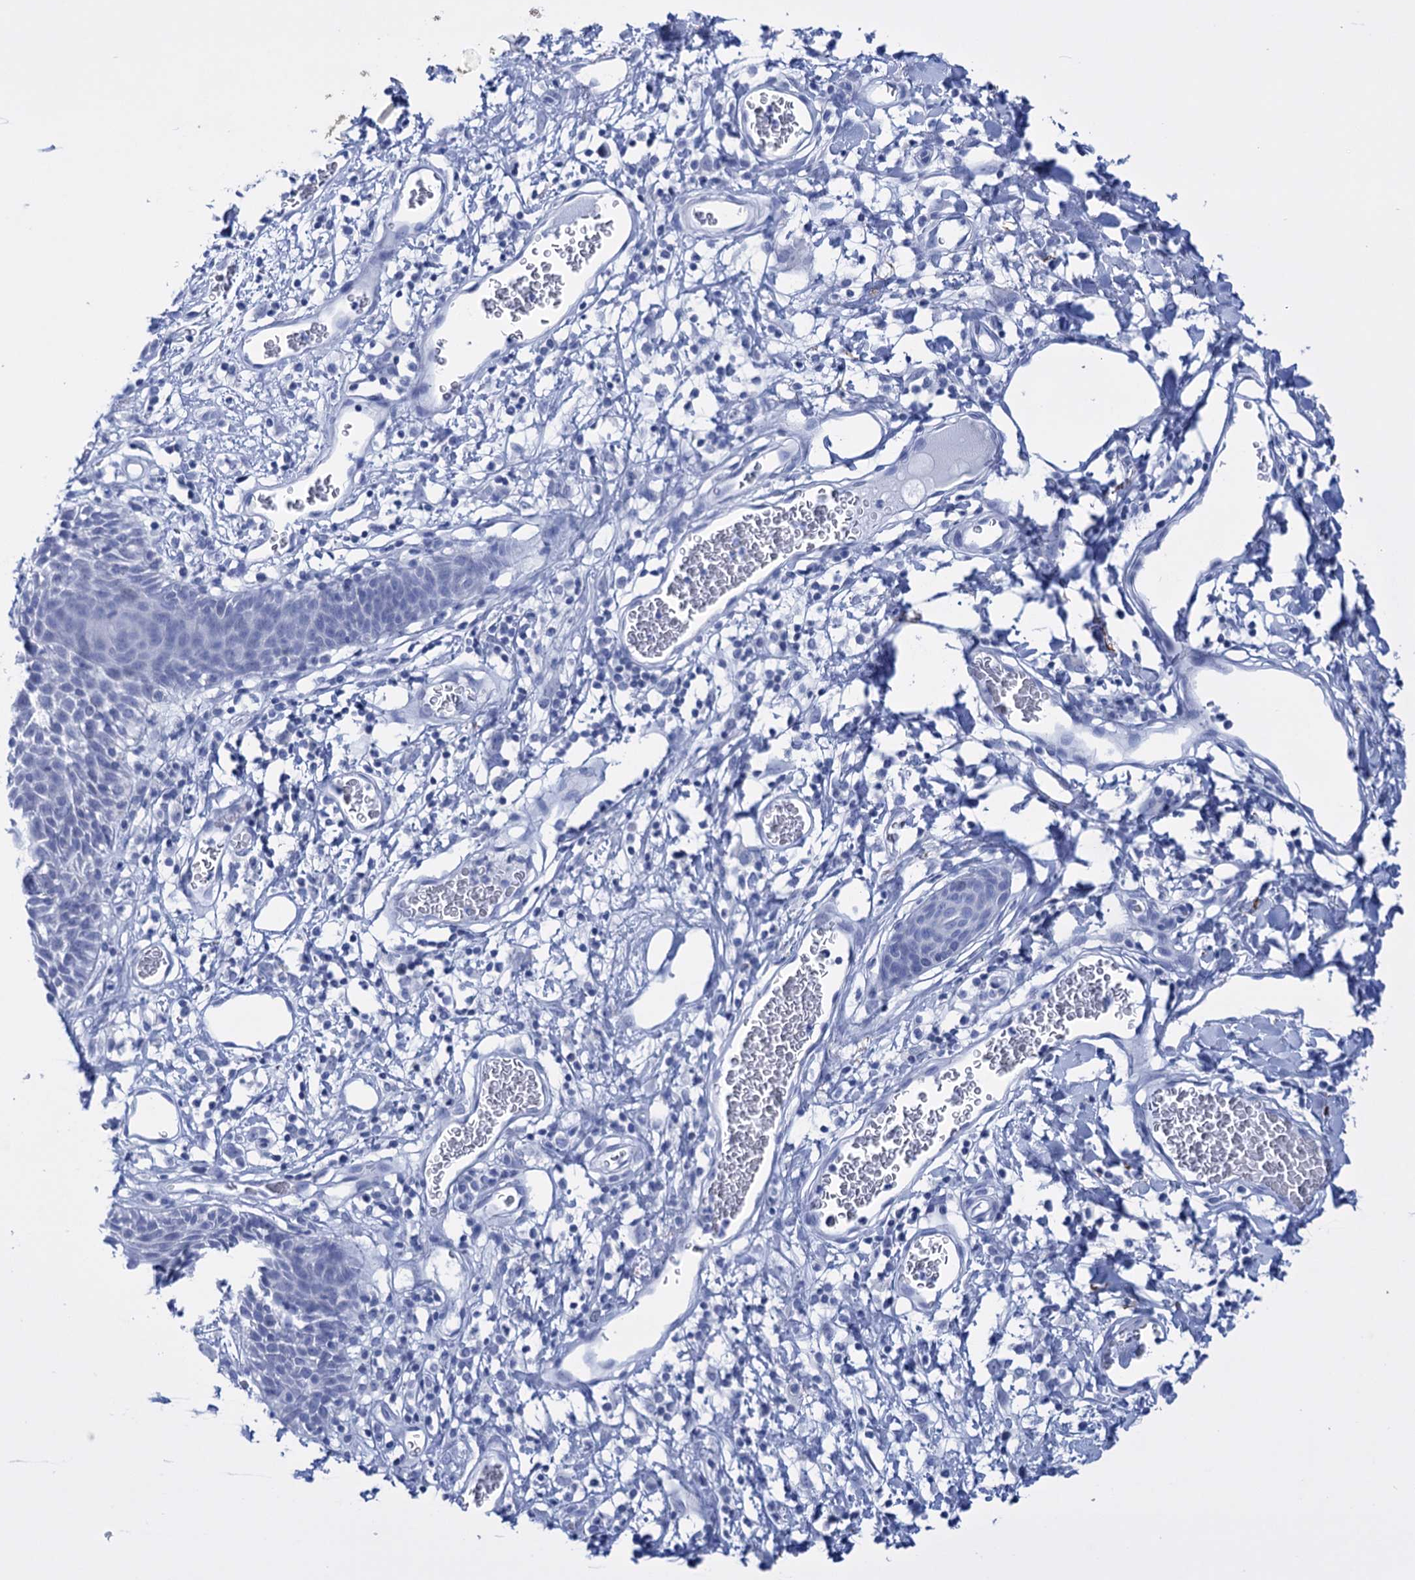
{"staining": {"intensity": "negative", "quantity": "none", "location": "none"}, "tissue": "skin", "cell_type": "Epidermal cells", "image_type": "normal", "snomed": [{"axis": "morphology", "description": "Normal tissue, NOS"}, {"axis": "topography", "description": "Vulva"}], "caption": "Skin stained for a protein using immunohistochemistry (IHC) shows no expression epidermal cells.", "gene": "FBXW12", "patient": {"sex": "female", "age": 68}}